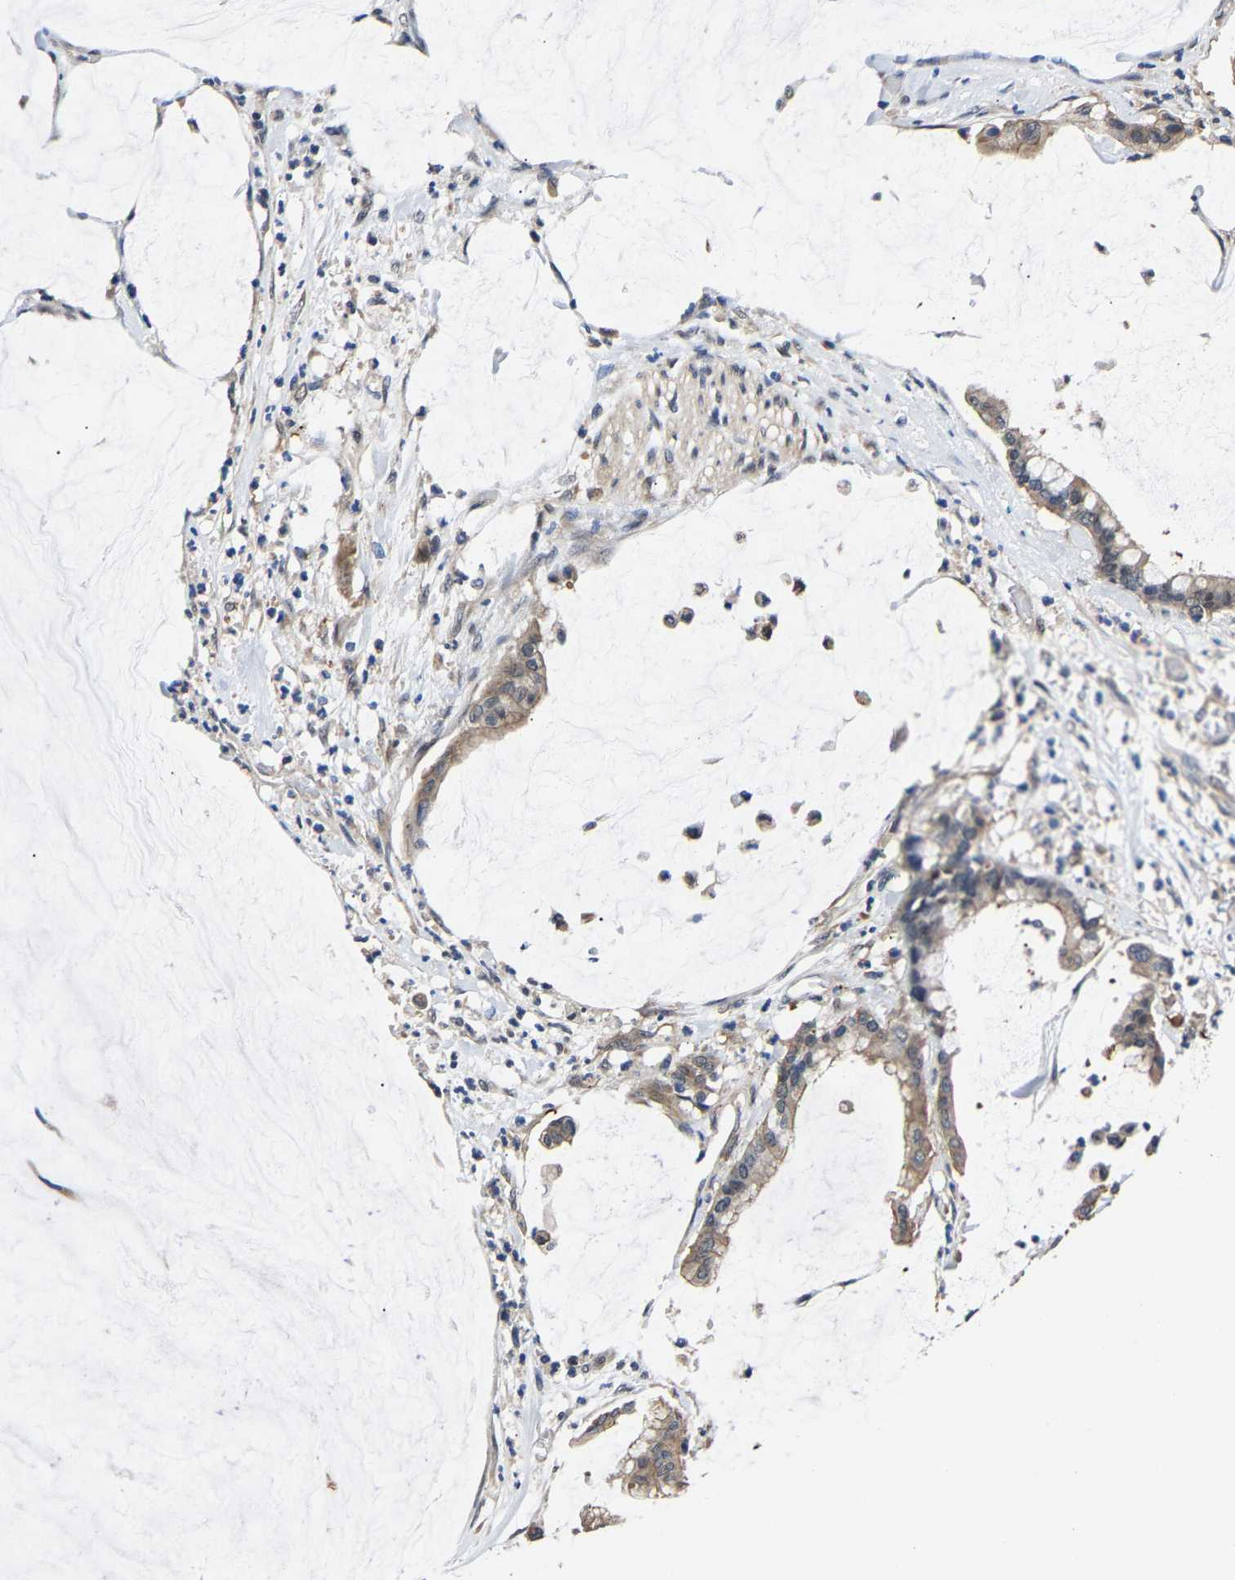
{"staining": {"intensity": "weak", "quantity": ">75%", "location": "cytoplasmic/membranous"}, "tissue": "pancreatic cancer", "cell_type": "Tumor cells", "image_type": "cancer", "snomed": [{"axis": "morphology", "description": "Adenocarcinoma, NOS"}, {"axis": "topography", "description": "Pancreas"}], "caption": "The immunohistochemical stain shows weak cytoplasmic/membranous positivity in tumor cells of adenocarcinoma (pancreatic) tissue.", "gene": "METTL16", "patient": {"sex": "male", "age": 41}}